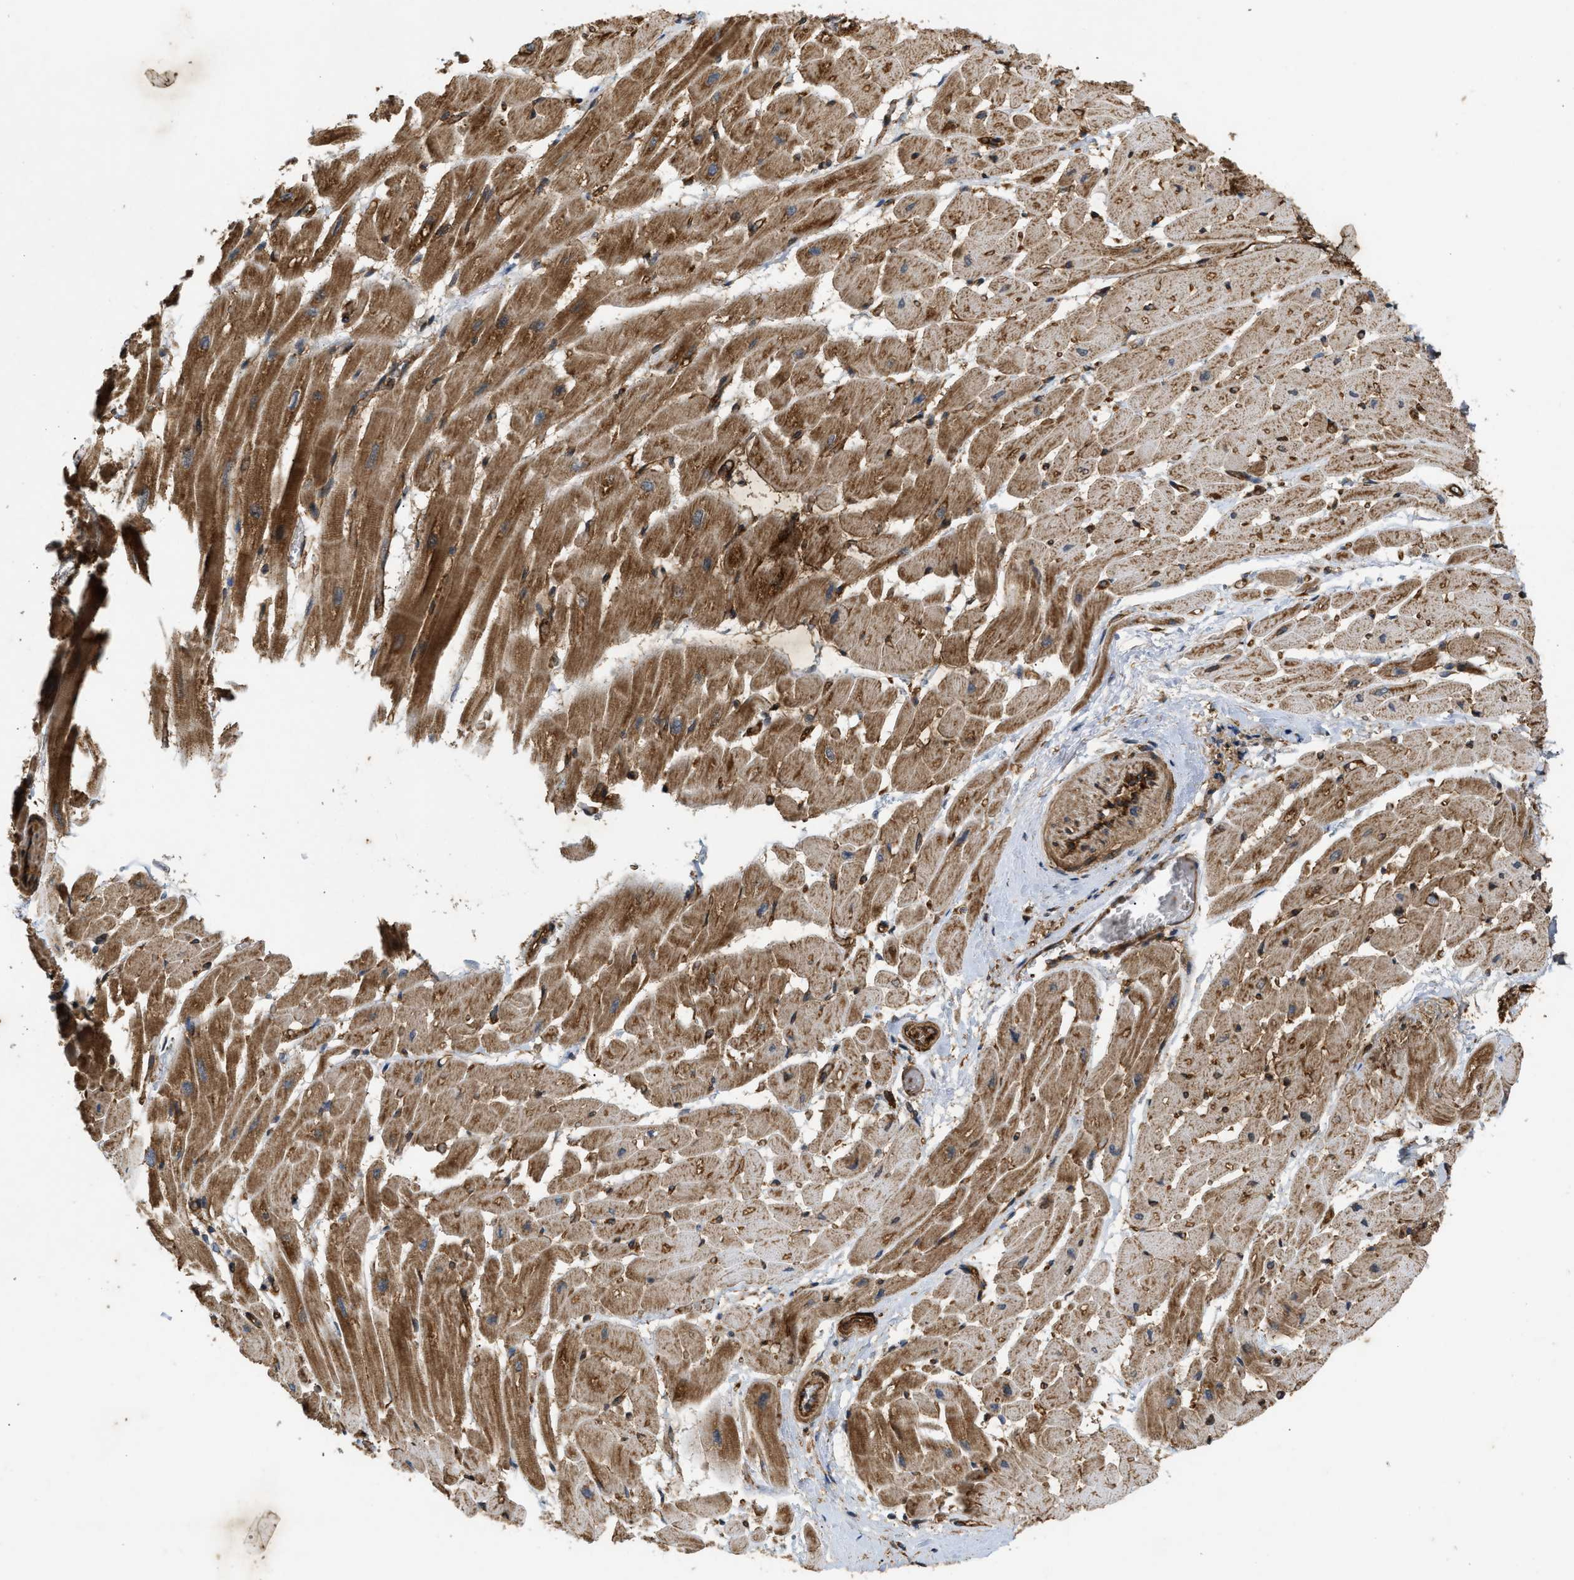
{"staining": {"intensity": "strong", "quantity": ">75%", "location": "cytoplasmic/membranous"}, "tissue": "heart muscle", "cell_type": "Cardiomyocytes", "image_type": "normal", "snomed": [{"axis": "morphology", "description": "Normal tissue, NOS"}, {"axis": "topography", "description": "Heart"}], "caption": "Brown immunohistochemical staining in normal human heart muscle displays strong cytoplasmic/membranous positivity in about >75% of cardiomyocytes. (DAB = brown stain, brightfield microscopy at high magnification).", "gene": "GNB4", "patient": {"sex": "male", "age": 45}}